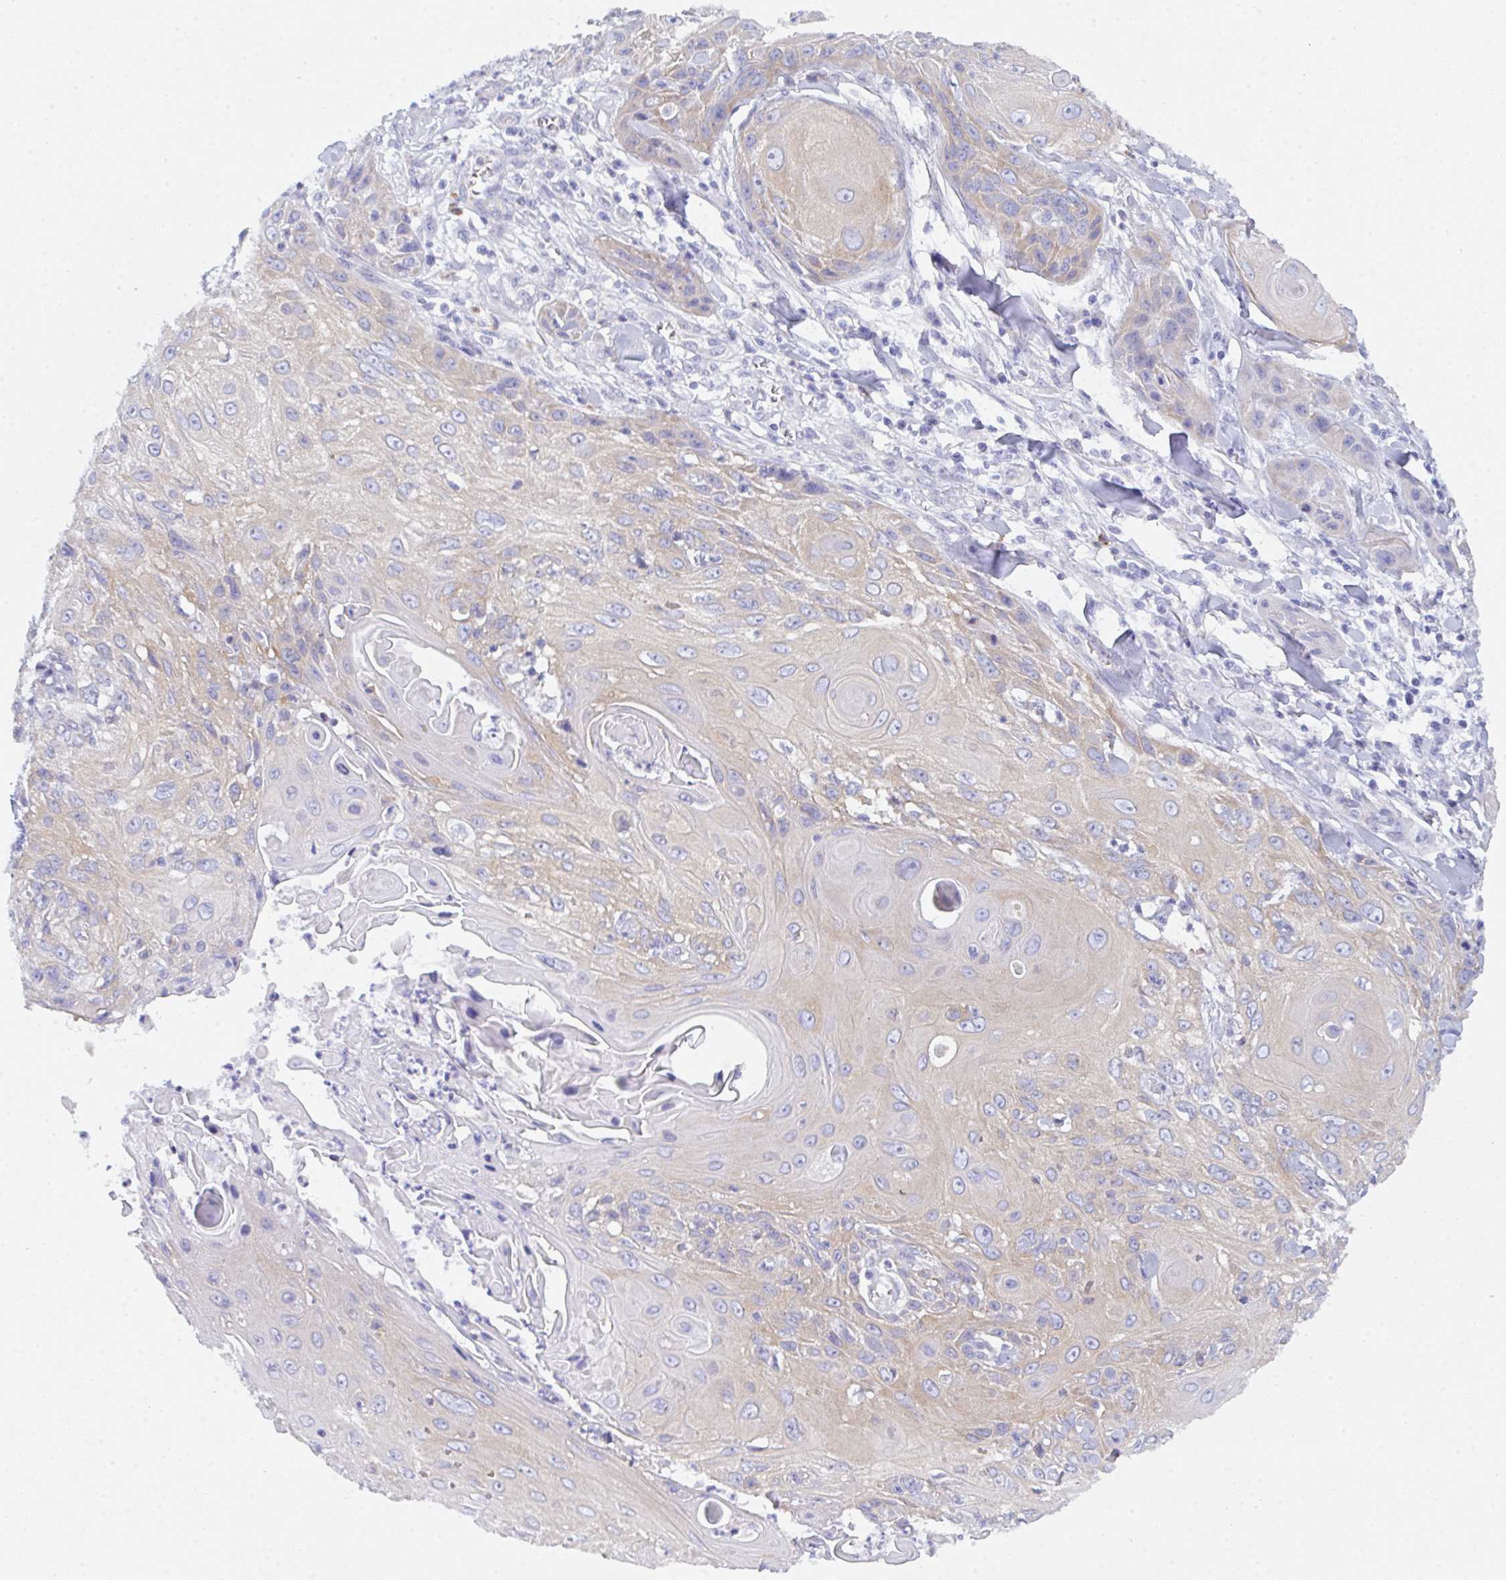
{"staining": {"intensity": "moderate", "quantity": "<25%", "location": "cytoplasmic/membranous"}, "tissue": "skin cancer", "cell_type": "Tumor cells", "image_type": "cancer", "snomed": [{"axis": "morphology", "description": "Squamous cell carcinoma, NOS"}, {"axis": "topography", "description": "Skin"}, {"axis": "topography", "description": "Vulva"}], "caption": "DAB immunohistochemical staining of human squamous cell carcinoma (skin) shows moderate cytoplasmic/membranous protein positivity in about <25% of tumor cells. The staining was performed using DAB, with brown indicating positive protein expression. Nuclei are stained blue with hematoxylin.", "gene": "CEP170B", "patient": {"sex": "female", "age": 83}}